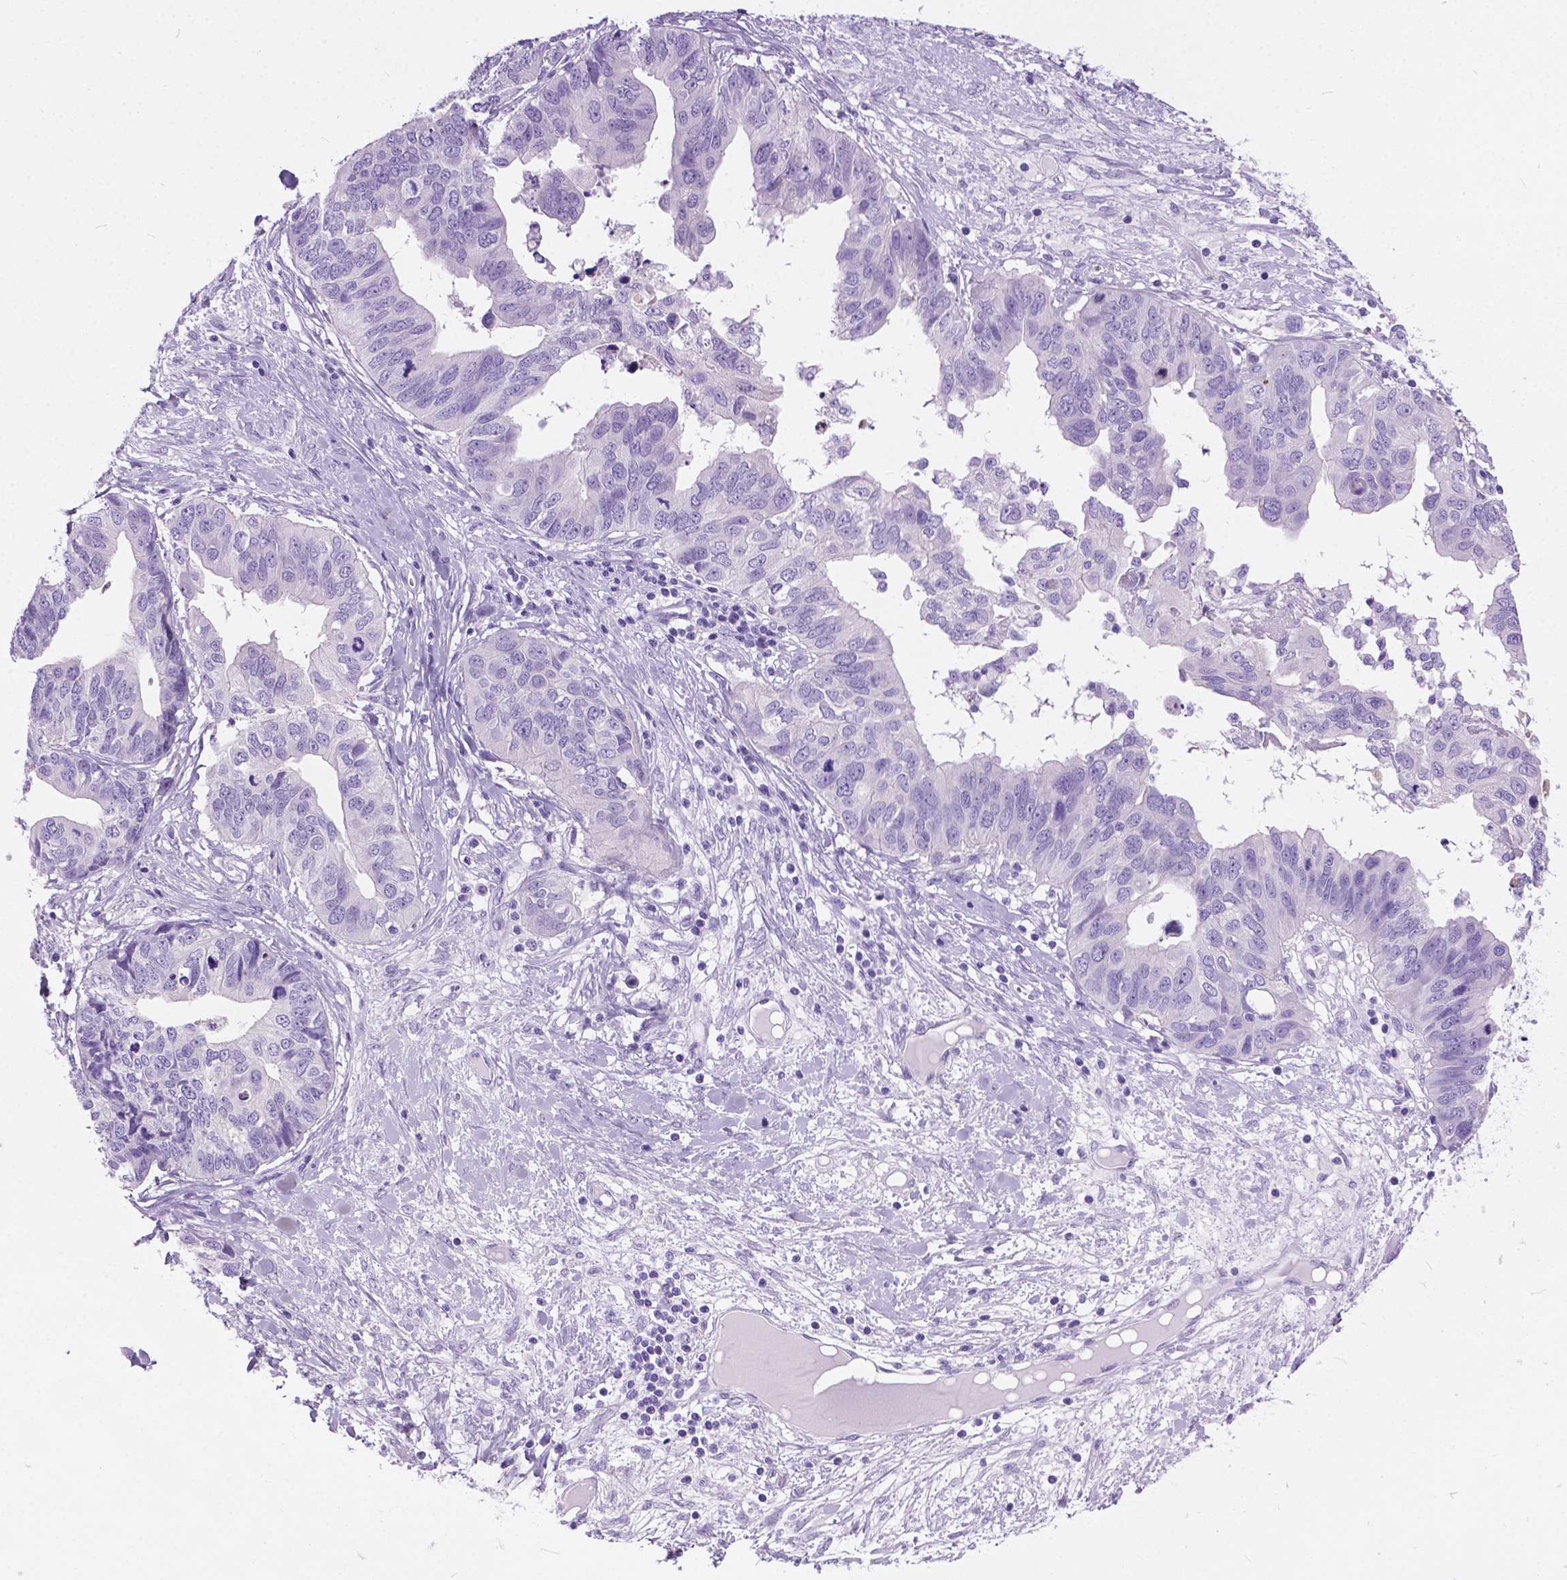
{"staining": {"intensity": "negative", "quantity": "none", "location": "none"}, "tissue": "ovarian cancer", "cell_type": "Tumor cells", "image_type": "cancer", "snomed": [{"axis": "morphology", "description": "Cystadenocarcinoma, mucinous, NOS"}, {"axis": "topography", "description": "Ovary"}], "caption": "Immunohistochemical staining of ovarian cancer shows no significant expression in tumor cells.", "gene": "ARMS2", "patient": {"sex": "female", "age": 76}}